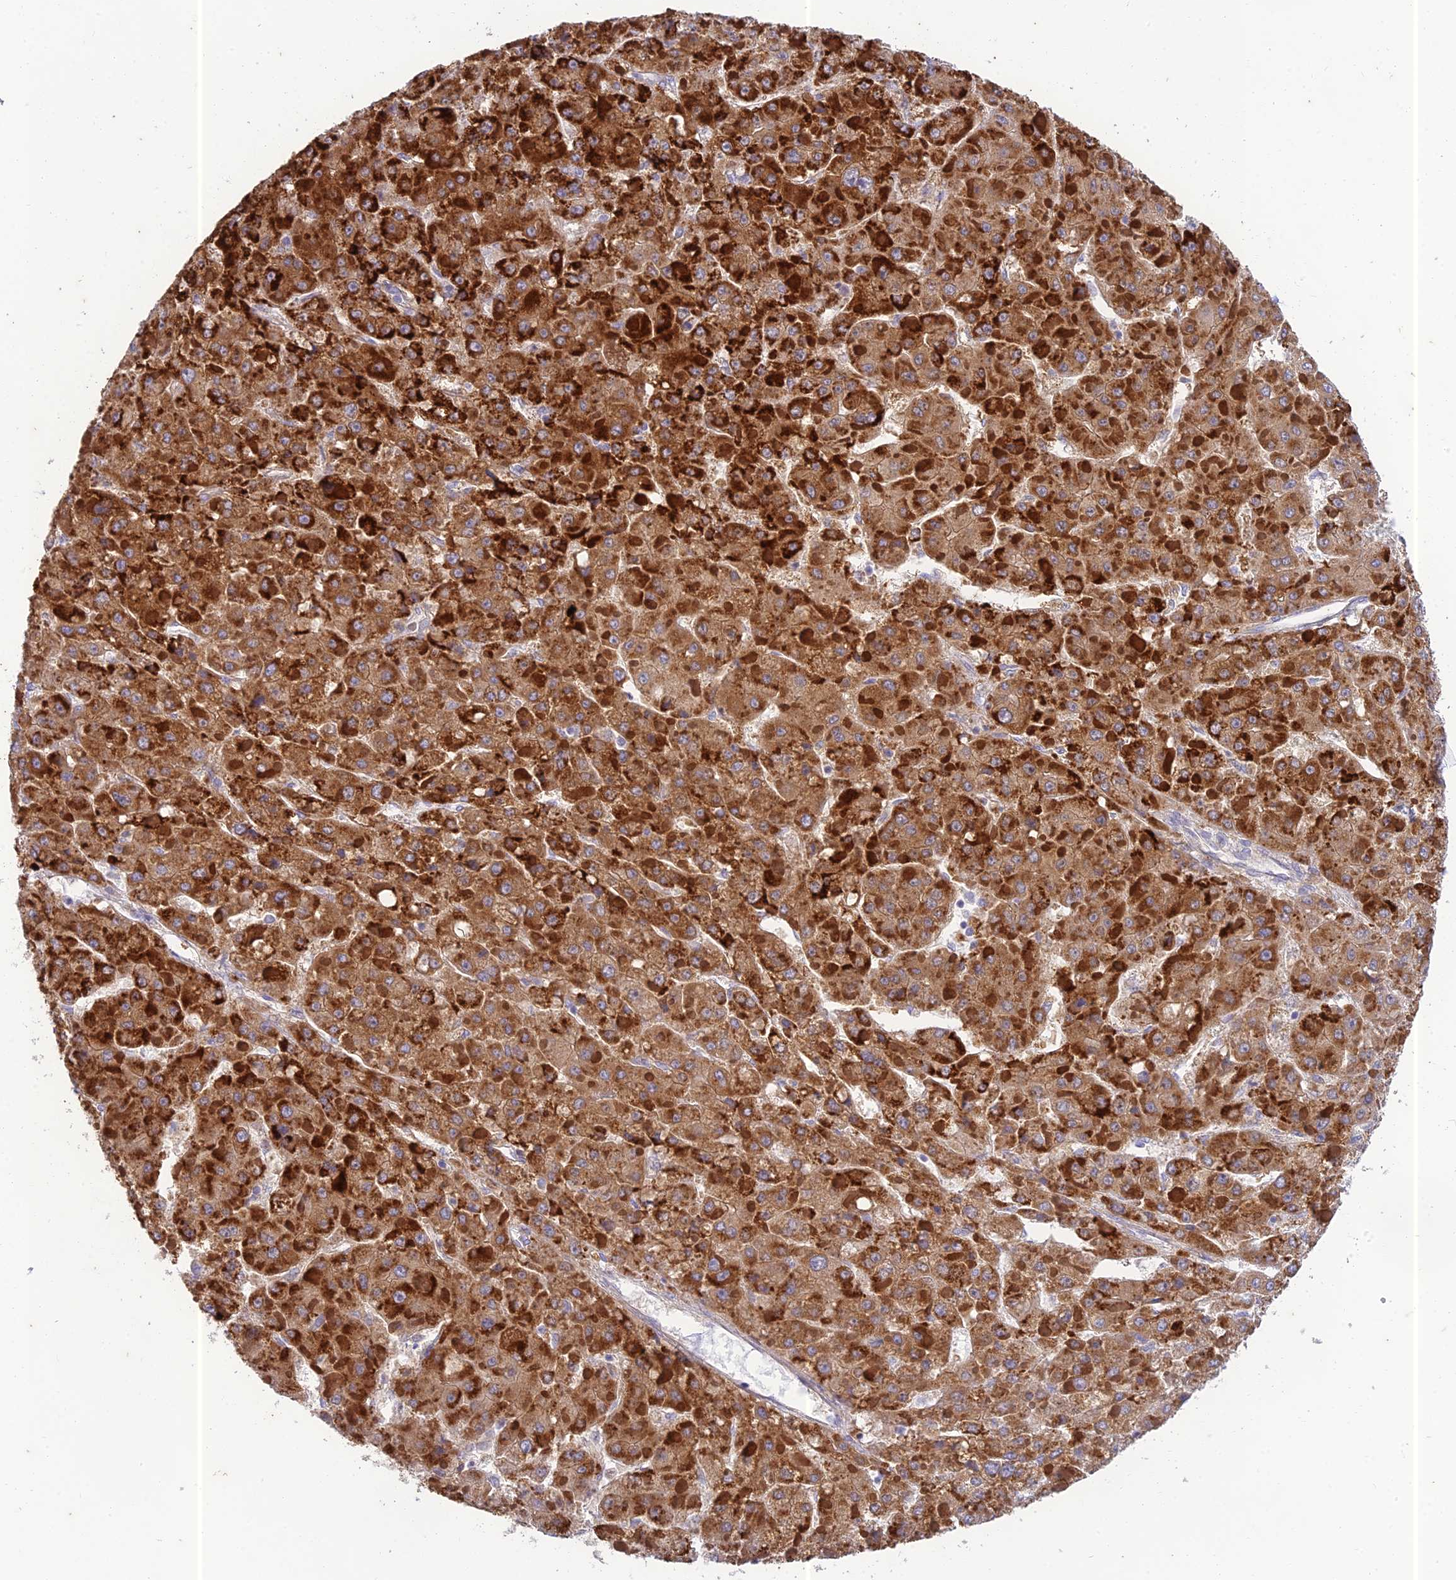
{"staining": {"intensity": "strong", "quantity": ">75%", "location": "cytoplasmic/membranous"}, "tissue": "liver cancer", "cell_type": "Tumor cells", "image_type": "cancer", "snomed": [{"axis": "morphology", "description": "Carcinoma, Hepatocellular, NOS"}, {"axis": "topography", "description": "Liver"}], "caption": "Immunohistochemical staining of human liver cancer exhibits high levels of strong cytoplasmic/membranous staining in about >75% of tumor cells.", "gene": "PTCD2", "patient": {"sex": "female", "age": 73}}